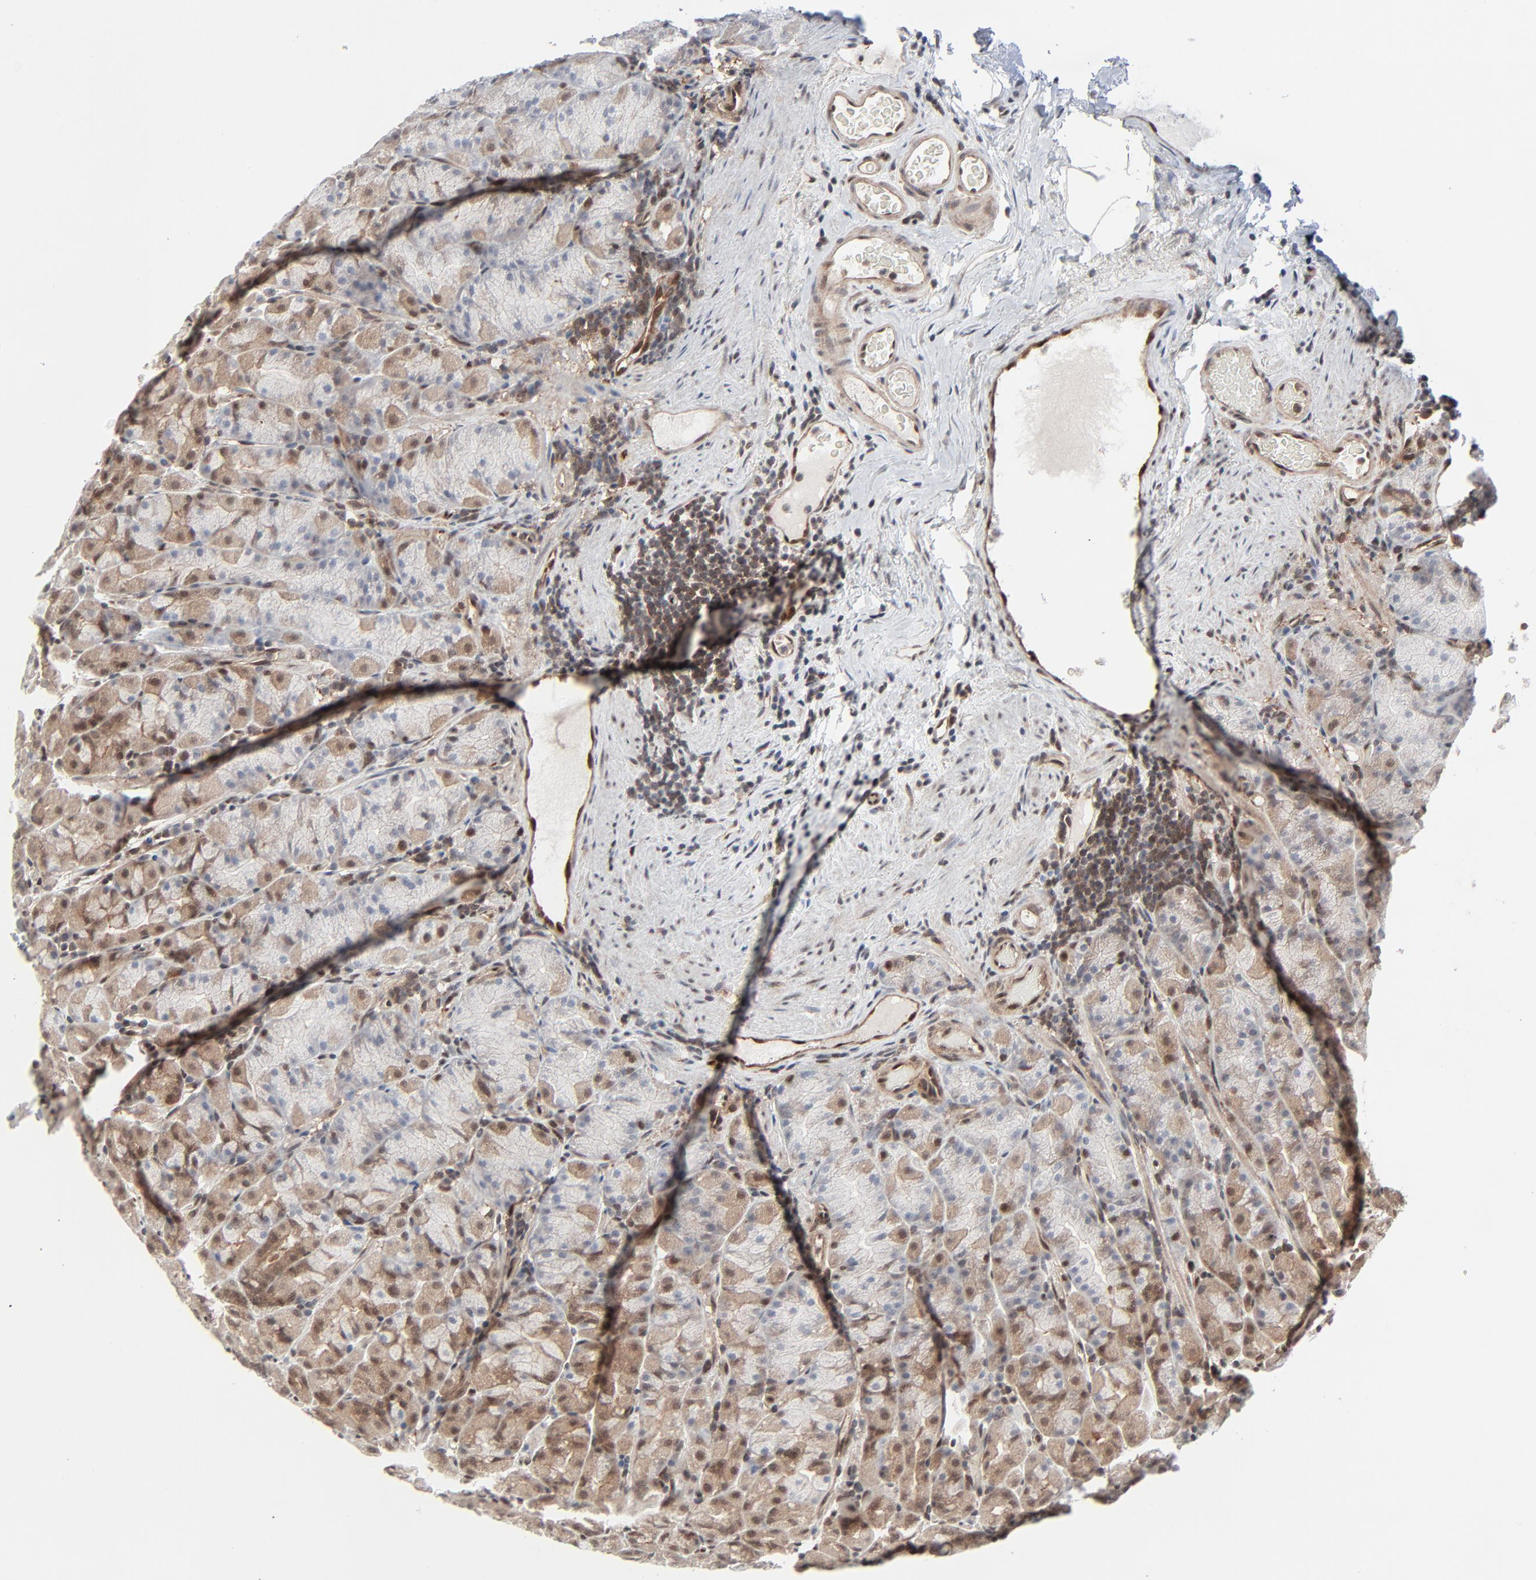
{"staining": {"intensity": "weak", "quantity": "25%-75%", "location": "cytoplasmic/membranous"}, "tissue": "stomach", "cell_type": "Glandular cells", "image_type": "normal", "snomed": [{"axis": "morphology", "description": "Normal tissue, NOS"}, {"axis": "topography", "description": "Stomach, upper"}], "caption": "Protein staining of benign stomach demonstrates weak cytoplasmic/membranous staining in about 25%-75% of glandular cells. (DAB IHC, brown staining for protein, blue staining for nuclei).", "gene": "AKT1", "patient": {"sex": "male", "age": 68}}